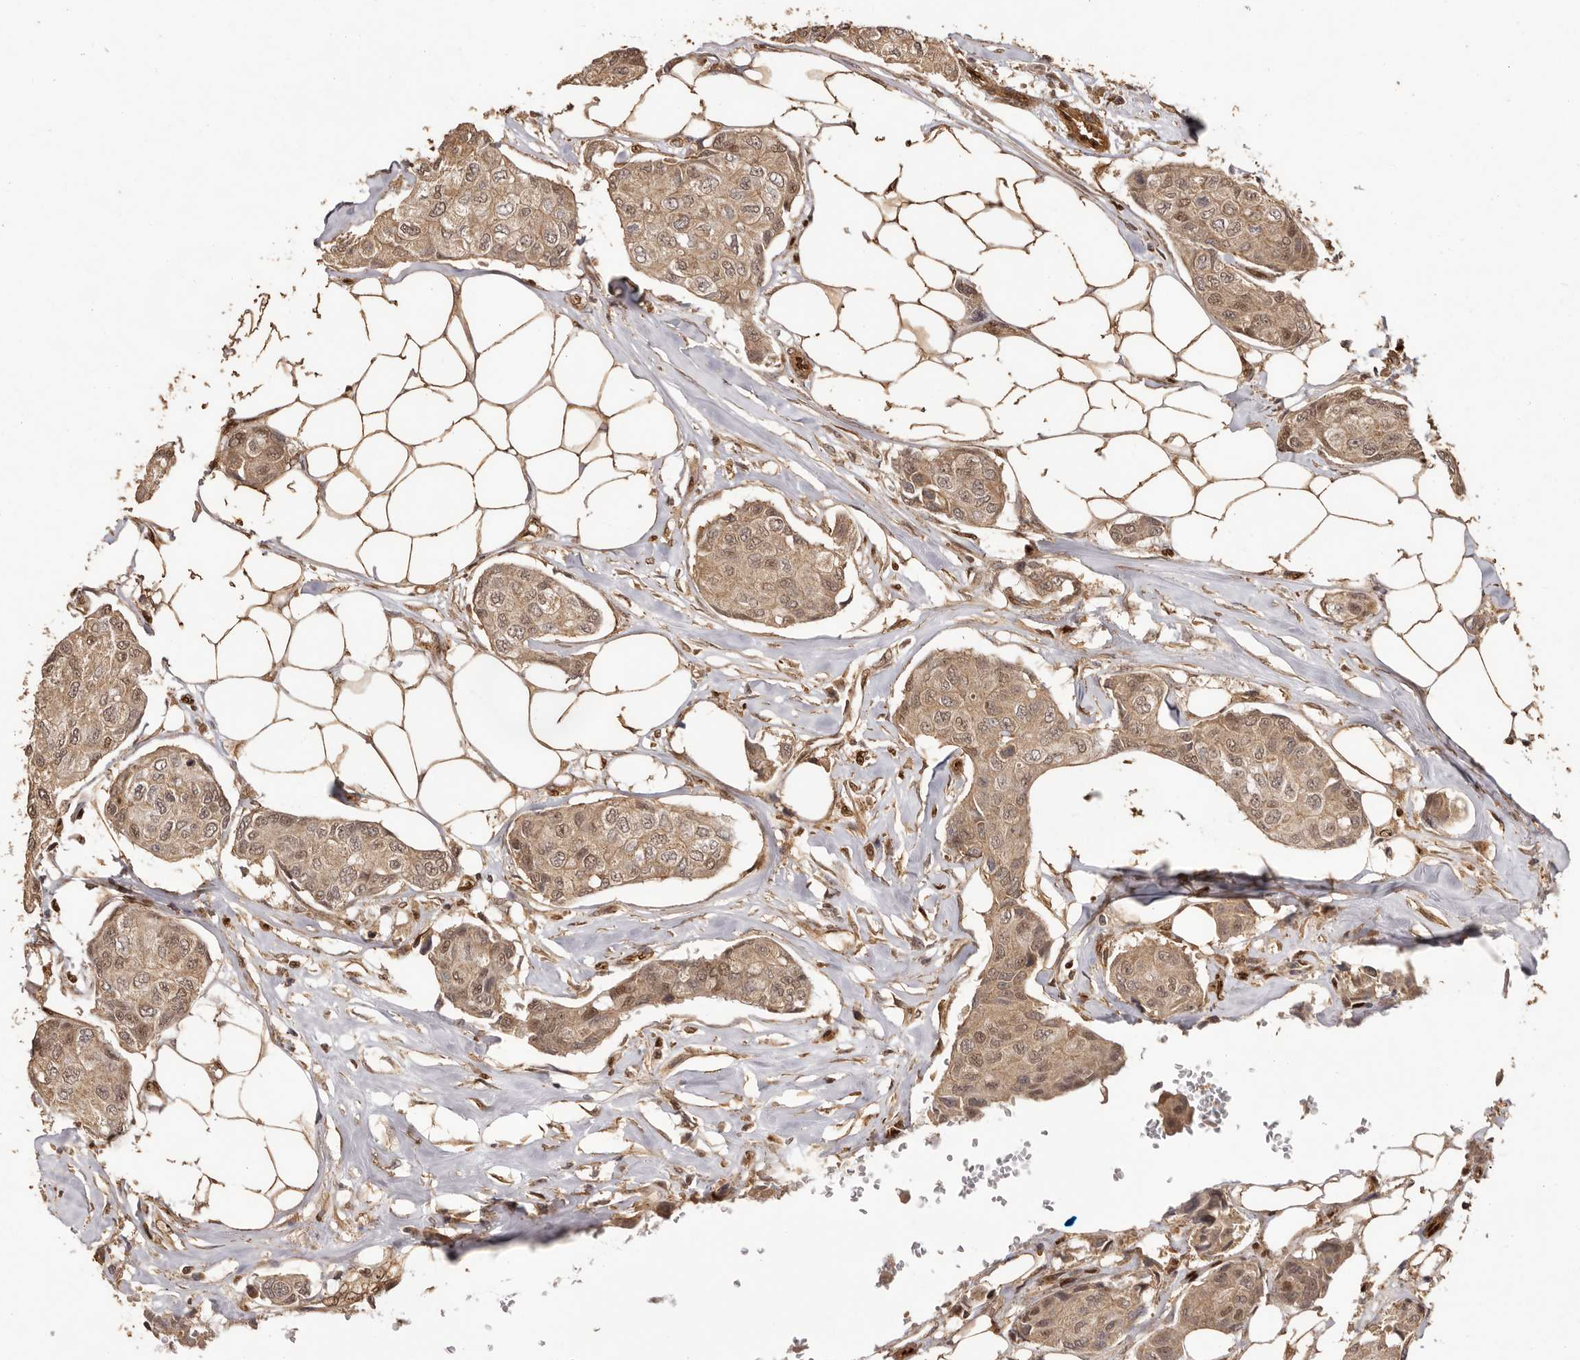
{"staining": {"intensity": "weak", "quantity": ">75%", "location": "cytoplasmic/membranous,nuclear"}, "tissue": "breast cancer", "cell_type": "Tumor cells", "image_type": "cancer", "snomed": [{"axis": "morphology", "description": "Duct carcinoma"}, {"axis": "topography", "description": "Breast"}], "caption": "Invasive ductal carcinoma (breast) tissue reveals weak cytoplasmic/membranous and nuclear positivity in about >75% of tumor cells, visualized by immunohistochemistry.", "gene": "UBR2", "patient": {"sex": "female", "age": 80}}